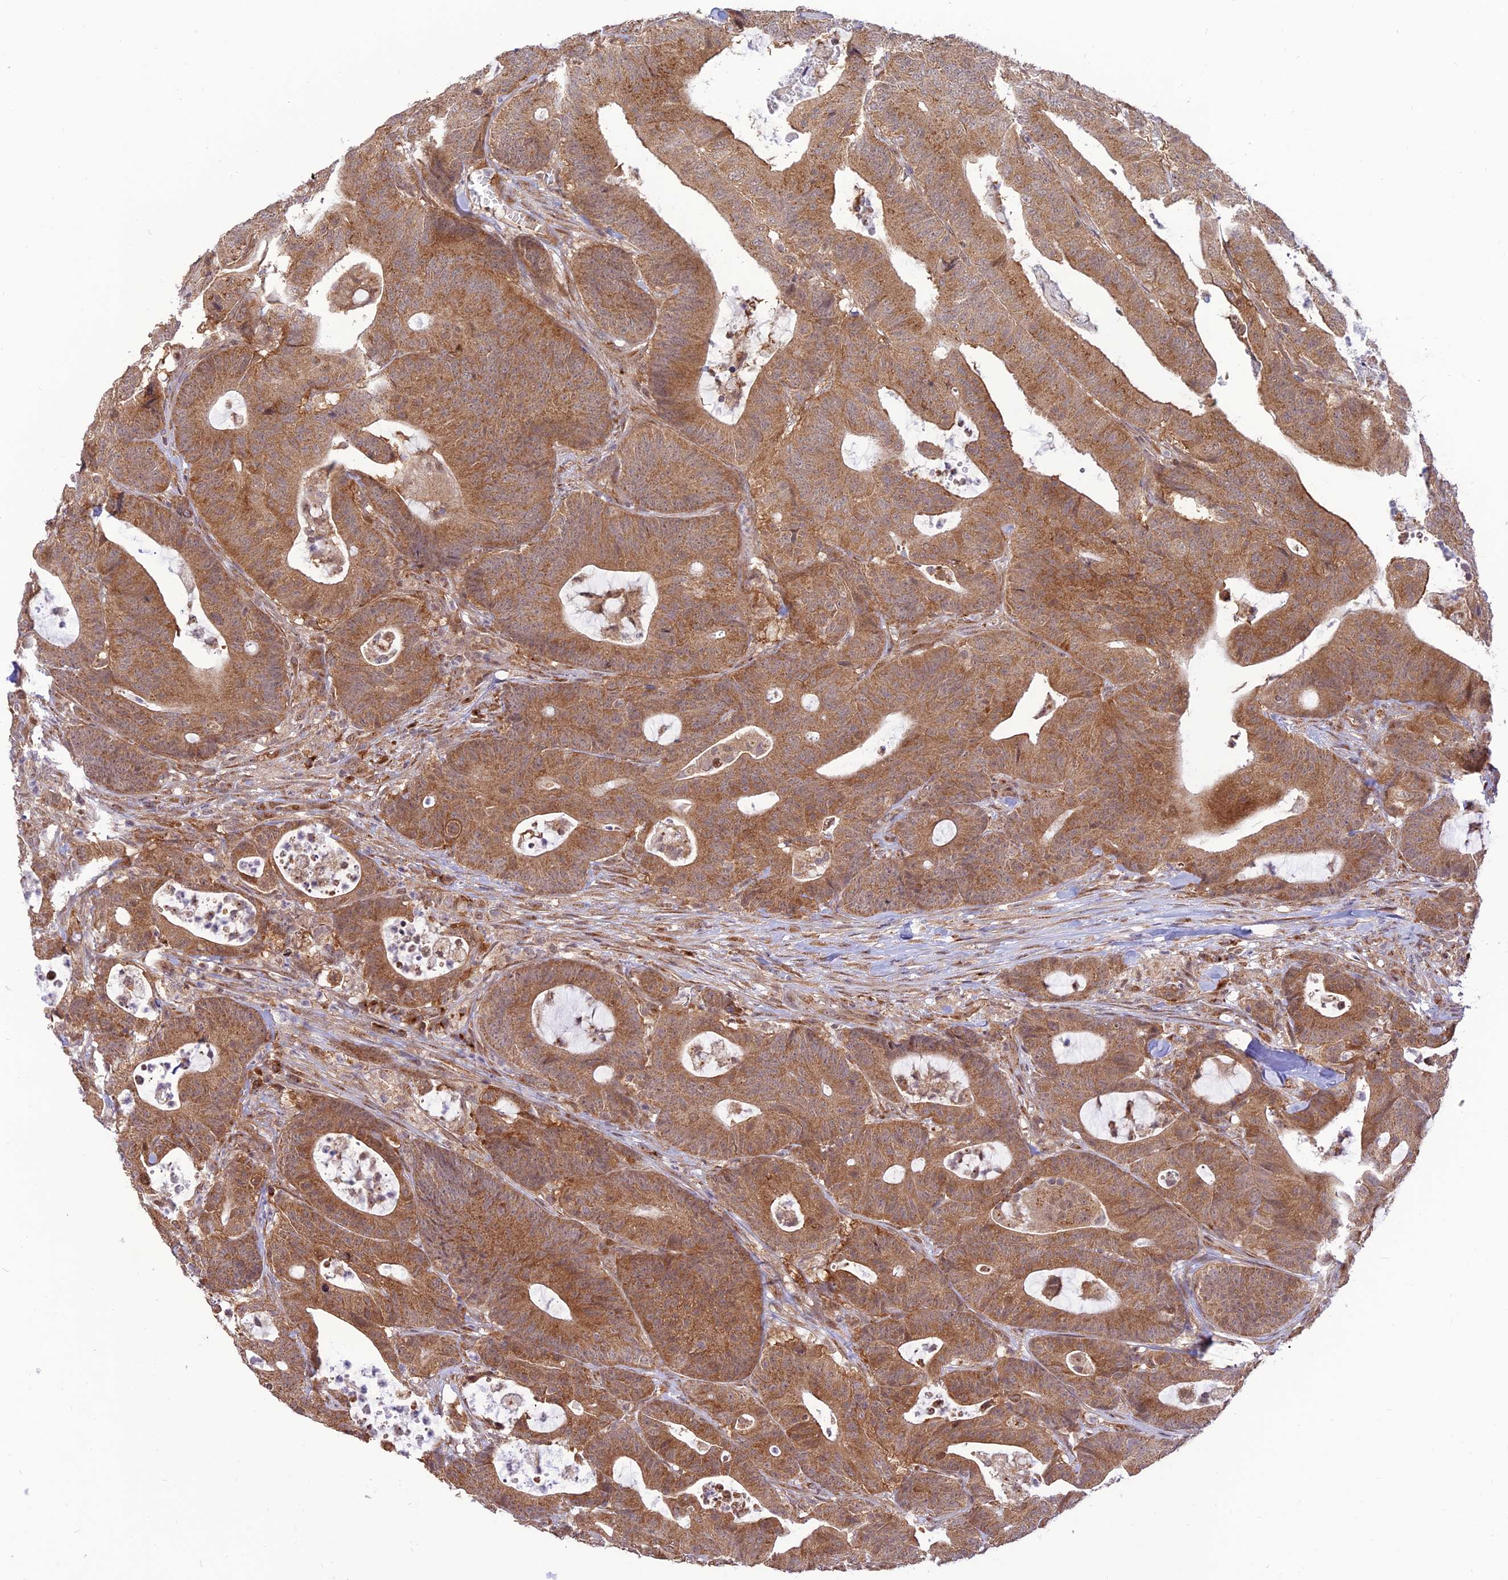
{"staining": {"intensity": "moderate", "quantity": ">75%", "location": "cytoplasmic/membranous"}, "tissue": "colorectal cancer", "cell_type": "Tumor cells", "image_type": "cancer", "snomed": [{"axis": "morphology", "description": "Adenocarcinoma, NOS"}, {"axis": "topography", "description": "Colon"}], "caption": "Human colorectal adenocarcinoma stained with a protein marker demonstrates moderate staining in tumor cells.", "gene": "GOLGA3", "patient": {"sex": "female", "age": 84}}